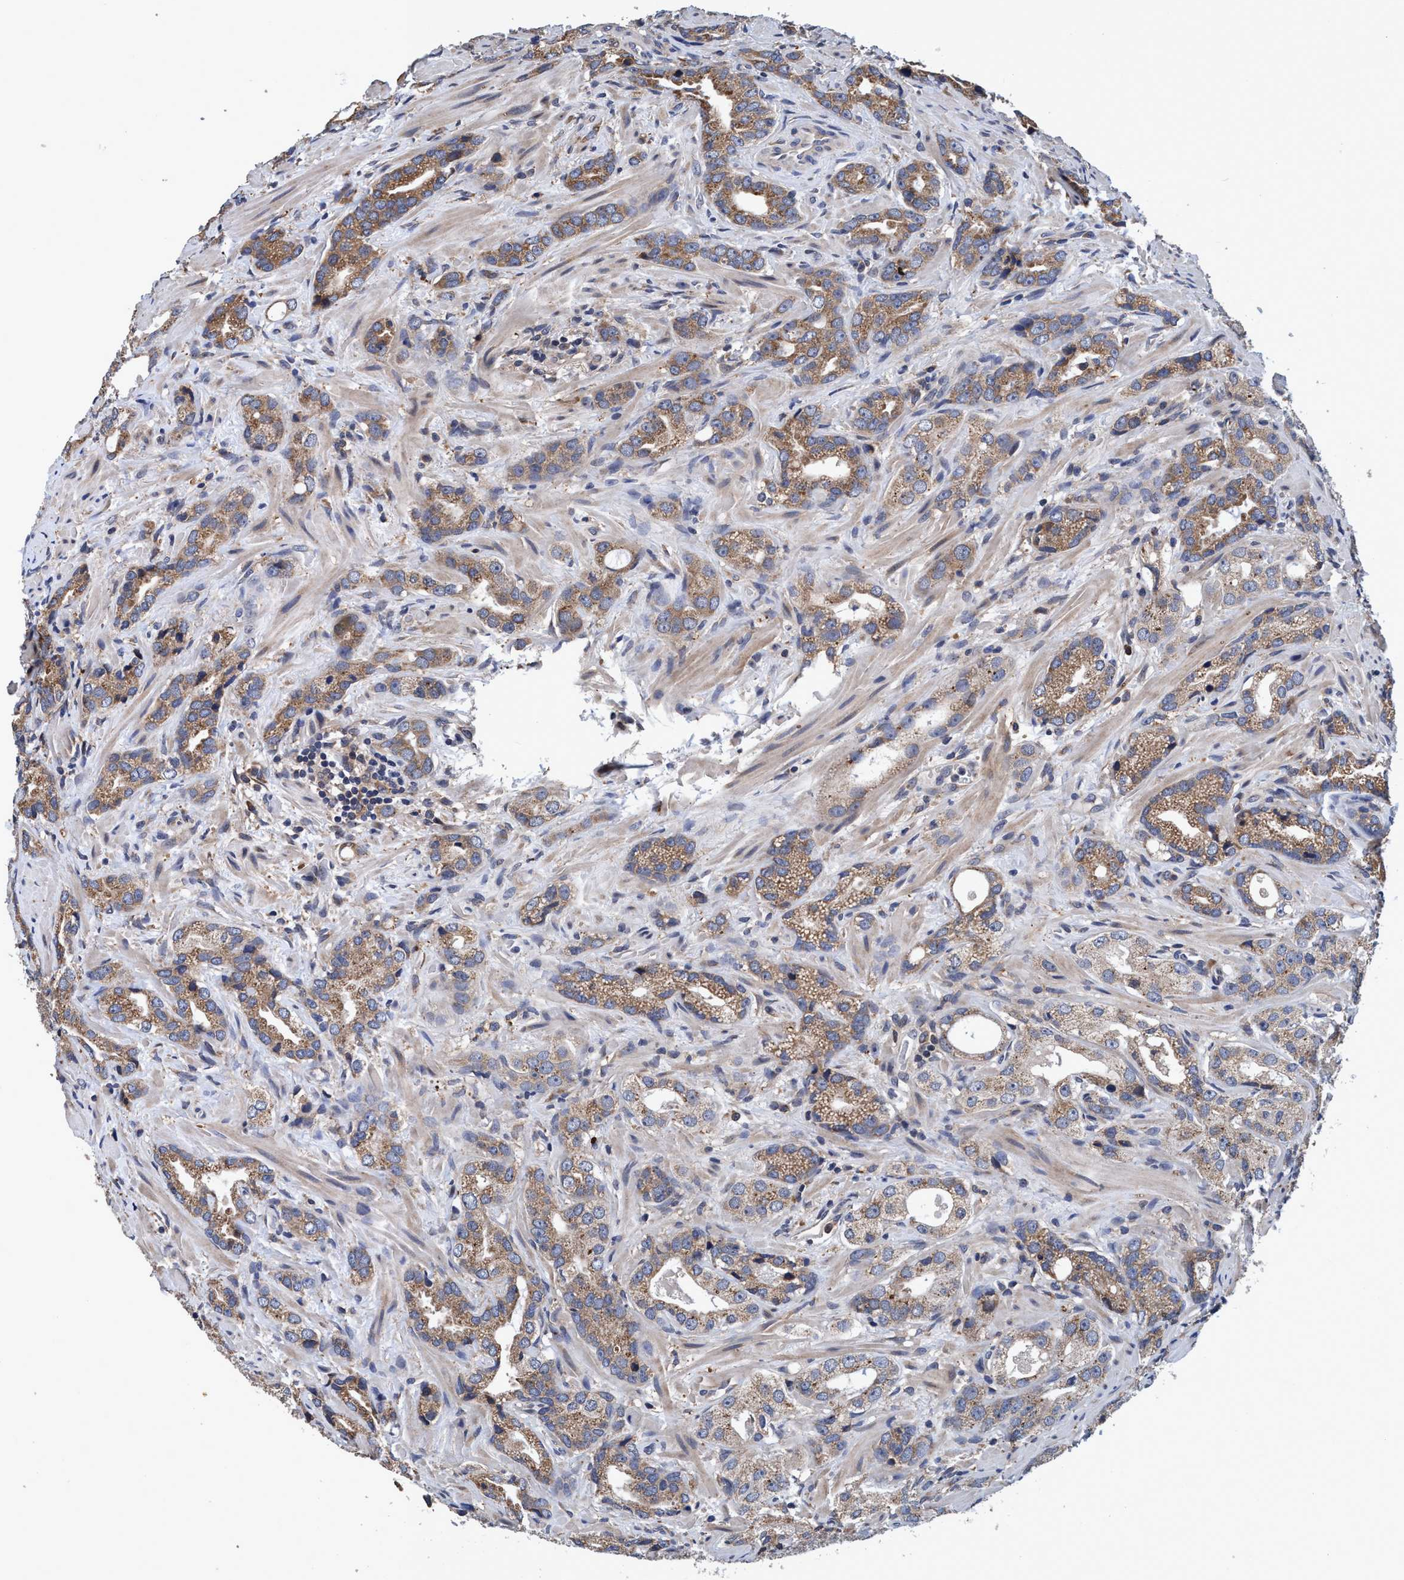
{"staining": {"intensity": "moderate", "quantity": ">75%", "location": "cytoplasmic/membranous"}, "tissue": "prostate cancer", "cell_type": "Tumor cells", "image_type": "cancer", "snomed": [{"axis": "morphology", "description": "Adenocarcinoma, High grade"}, {"axis": "topography", "description": "Prostate"}], "caption": "High-magnification brightfield microscopy of prostate cancer (high-grade adenocarcinoma) stained with DAB (3,3'-diaminobenzidine) (brown) and counterstained with hematoxylin (blue). tumor cells exhibit moderate cytoplasmic/membranous positivity is identified in about>75% of cells.", "gene": "CALCOCO2", "patient": {"sex": "male", "age": 63}}